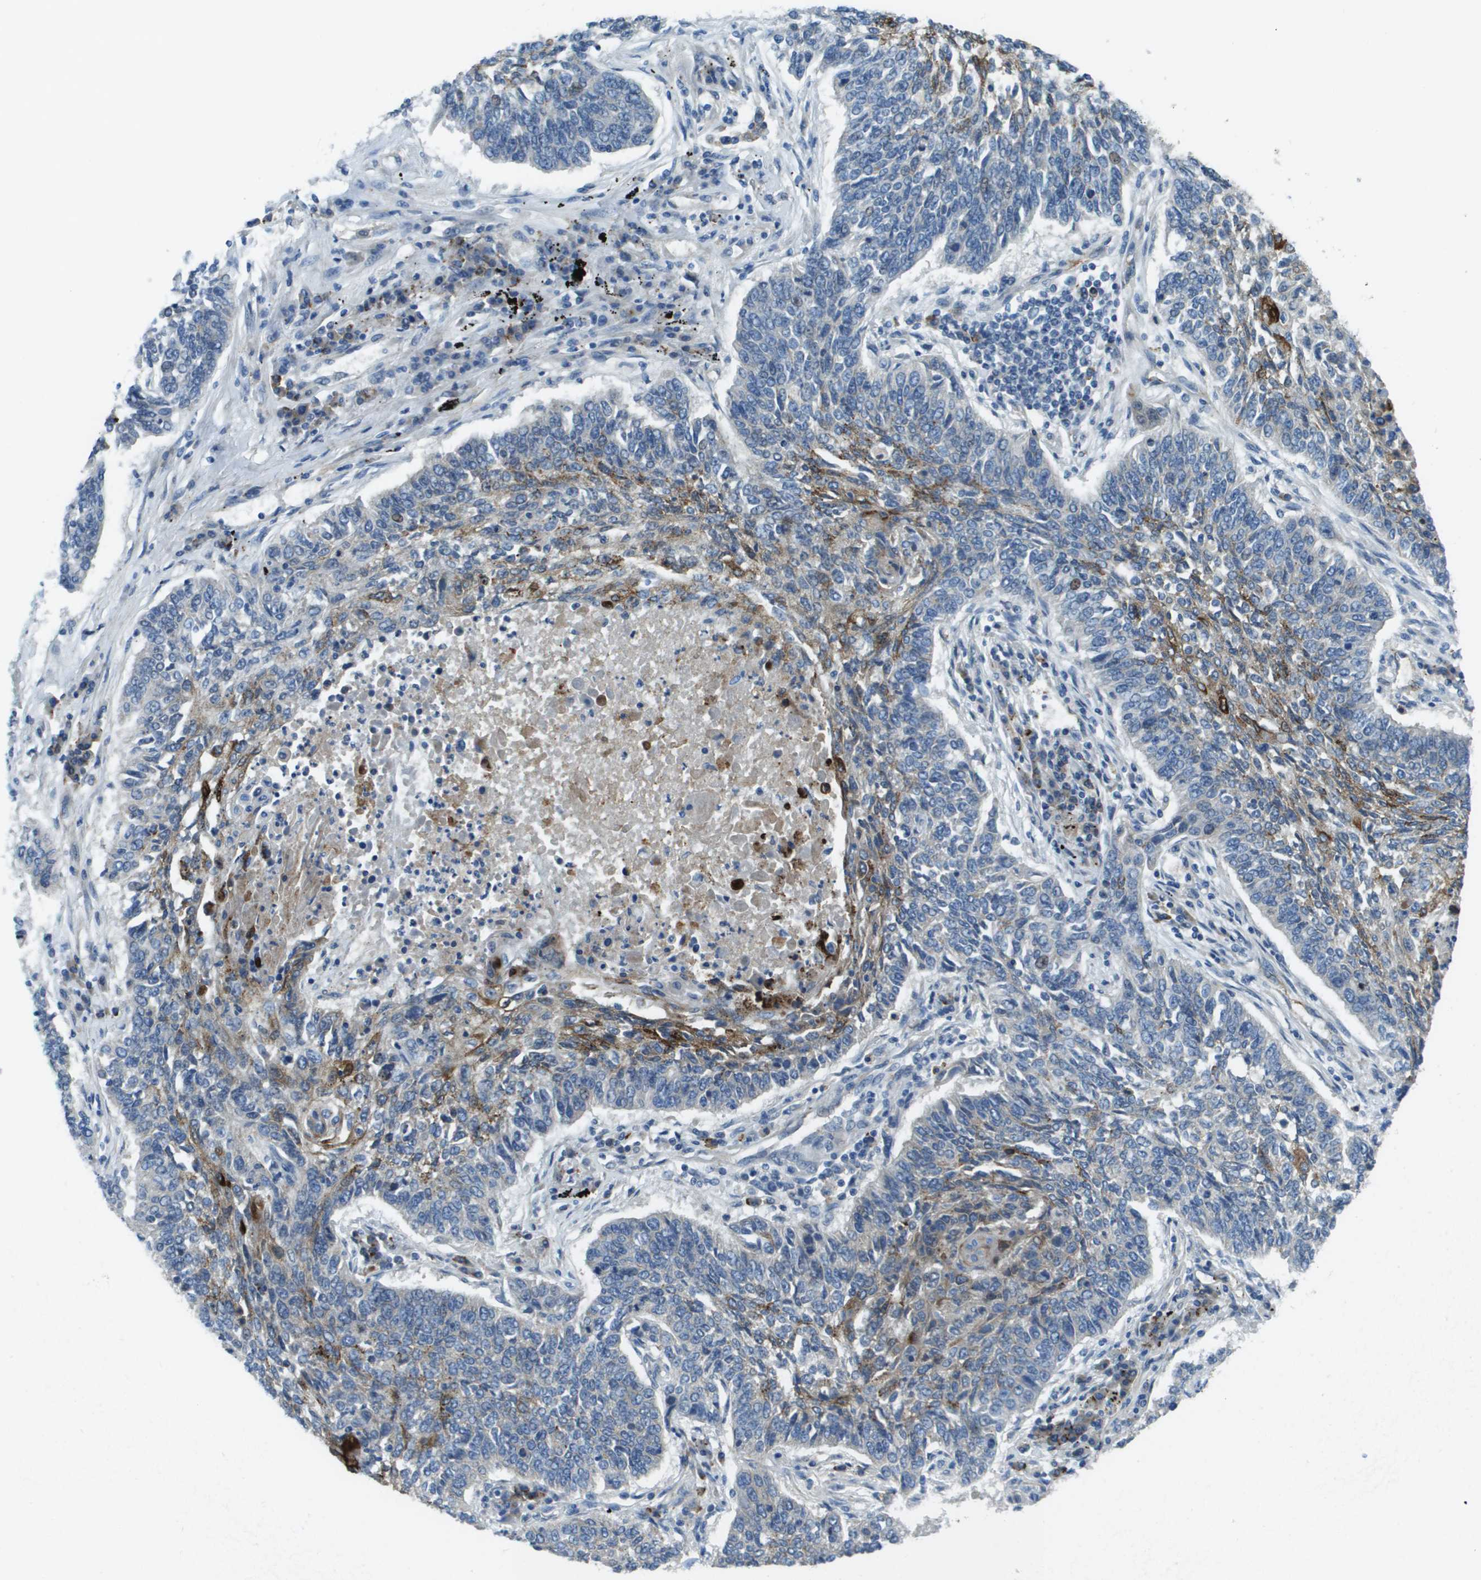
{"staining": {"intensity": "moderate", "quantity": "<25%", "location": "cytoplasmic/membranous"}, "tissue": "lung cancer", "cell_type": "Tumor cells", "image_type": "cancer", "snomed": [{"axis": "morphology", "description": "Normal tissue, NOS"}, {"axis": "morphology", "description": "Squamous cell carcinoma, NOS"}, {"axis": "topography", "description": "Cartilage tissue"}, {"axis": "topography", "description": "Bronchus"}, {"axis": "topography", "description": "Lung"}], "caption": "Immunohistochemical staining of human lung cancer displays low levels of moderate cytoplasmic/membranous protein positivity in about <25% of tumor cells.", "gene": "SDC1", "patient": {"sex": "female", "age": 49}}